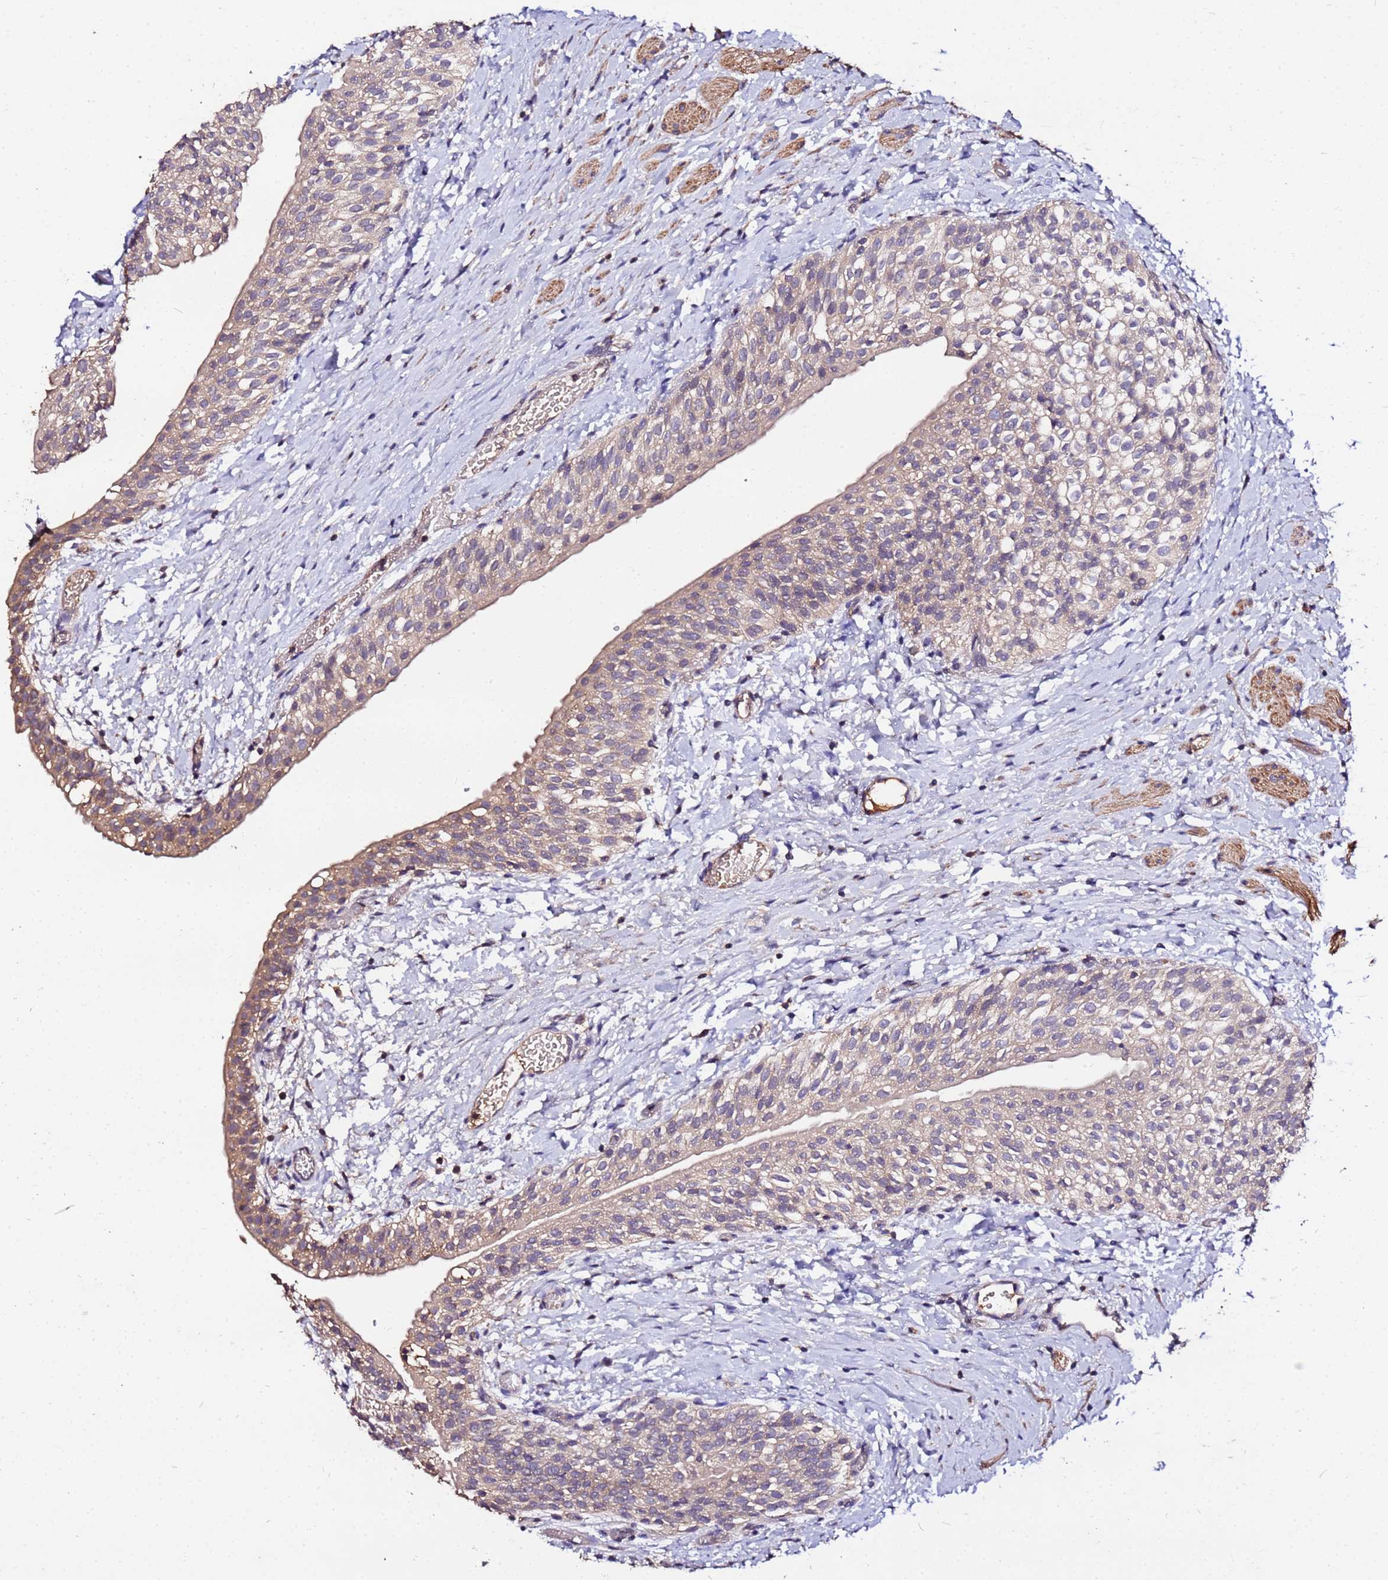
{"staining": {"intensity": "moderate", "quantity": "25%-75%", "location": "cytoplasmic/membranous"}, "tissue": "urinary bladder", "cell_type": "Urothelial cells", "image_type": "normal", "snomed": [{"axis": "morphology", "description": "Normal tissue, NOS"}, {"axis": "topography", "description": "Urinary bladder"}], "caption": "A histopathology image of urinary bladder stained for a protein exhibits moderate cytoplasmic/membranous brown staining in urothelial cells.", "gene": "MTERF1", "patient": {"sex": "male", "age": 1}}